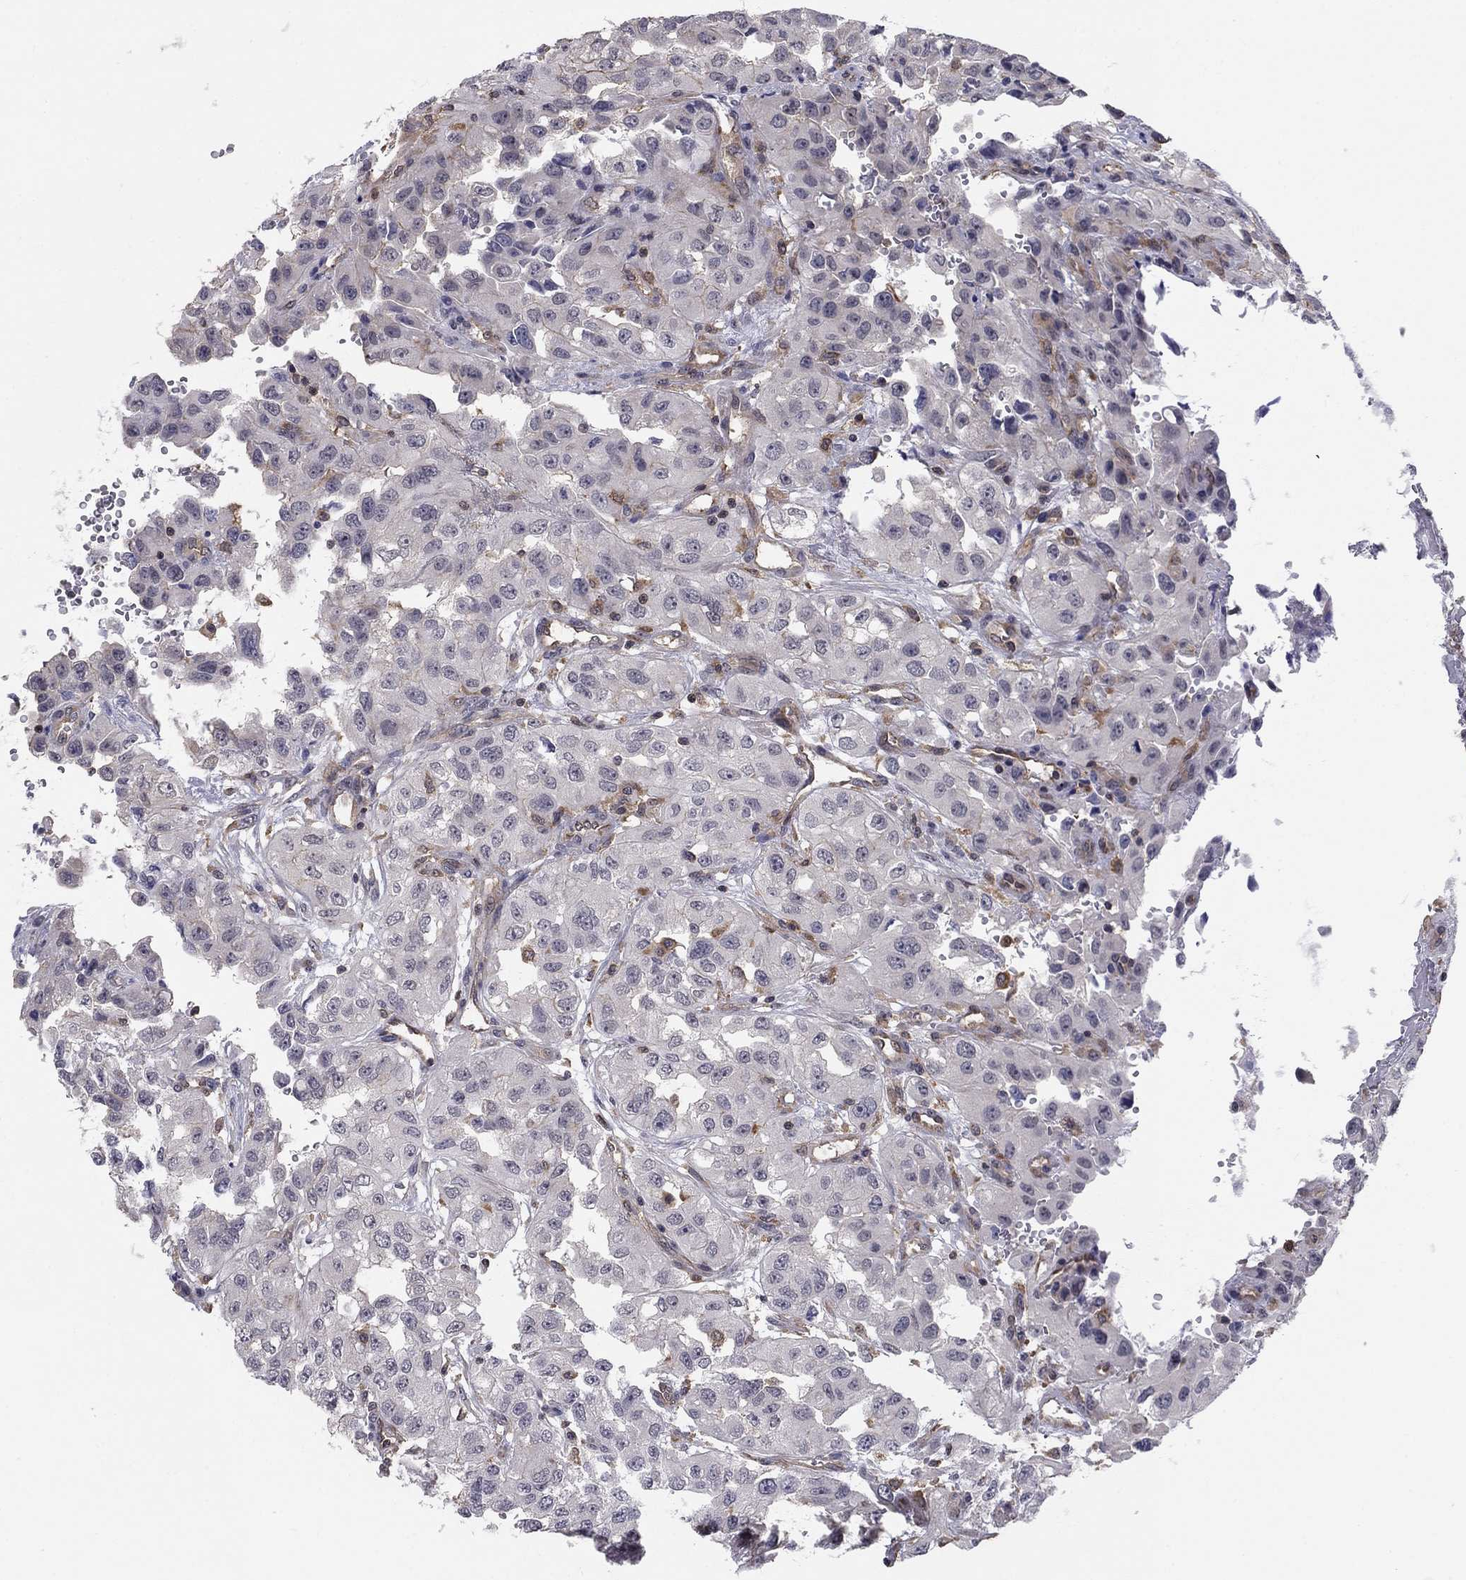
{"staining": {"intensity": "negative", "quantity": "none", "location": "none"}, "tissue": "renal cancer", "cell_type": "Tumor cells", "image_type": "cancer", "snomed": [{"axis": "morphology", "description": "Adenocarcinoma, NOS"}, {"axis": "topography", "description": "Kidney"}], "caption": "Immunohistochemical staining of renal cancer exhibits no significant staining in tumor cells.", "gene": "PLCB2", "patient": {"sex": "male", "age": 64}}